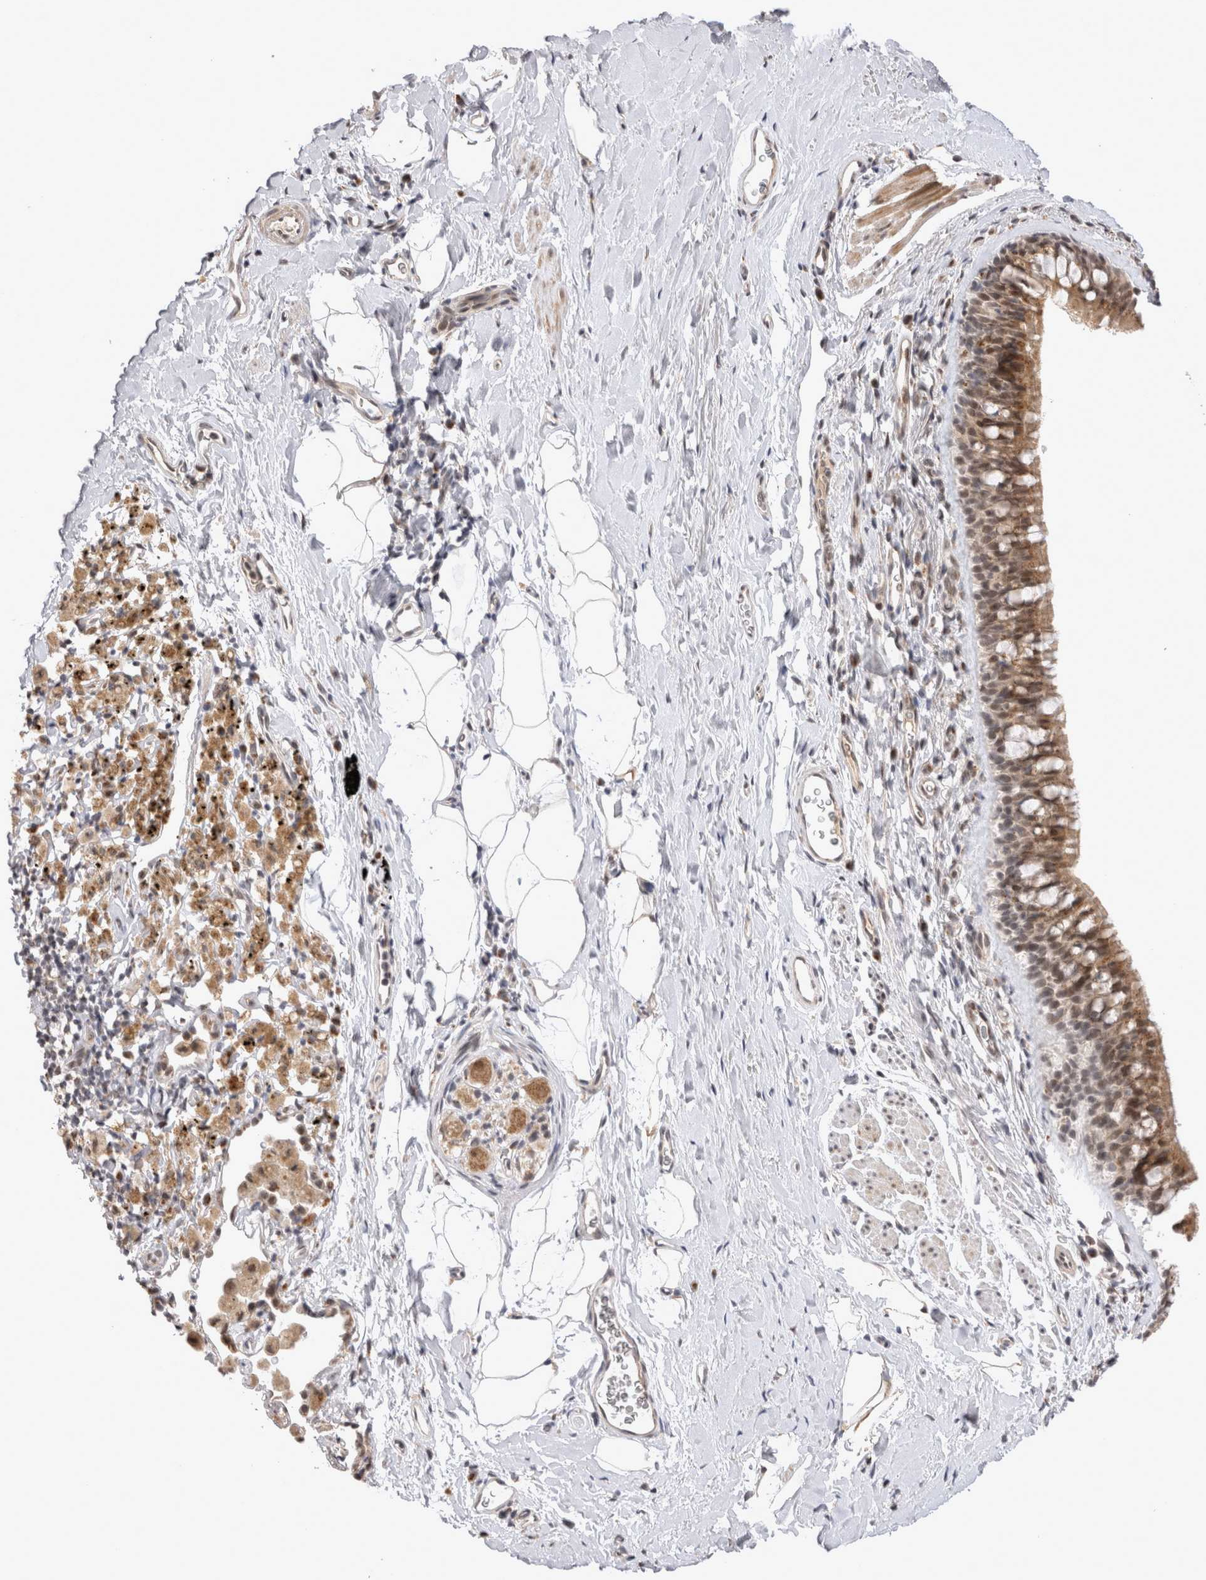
{"staining": {"intensity": "moderate", "quantity": ">75%", "location": "cytoplasmic/membranous,nuclear"}, "tissue": "bronchus", "cell_type": "Respiratory epithelial cells", "image_type": "normal", "snomed": [{"axis": "morphology", "description": "Normal tissue, NOS"}, {"axis": "topography", "description": "Cartilage tissue"}, {"axis": "topography", "description": "Bronchus"}], "caption": "DAB (3,3'-diaminobenzidine) immunohistochemical staining of normal human bronchus reveals moderate cytoplasmic/membranous,nuclear protein positivity in about >75% of respiratory epithelial cells. The staining is performed using DAB (3,3'-diaminobenzidine) brown chromogen to label protein expression. The nuclei are counter-stained blue using hematoxylin.", "gene": "TMEM65", "patient": {"sex": "female", "age": 53}}